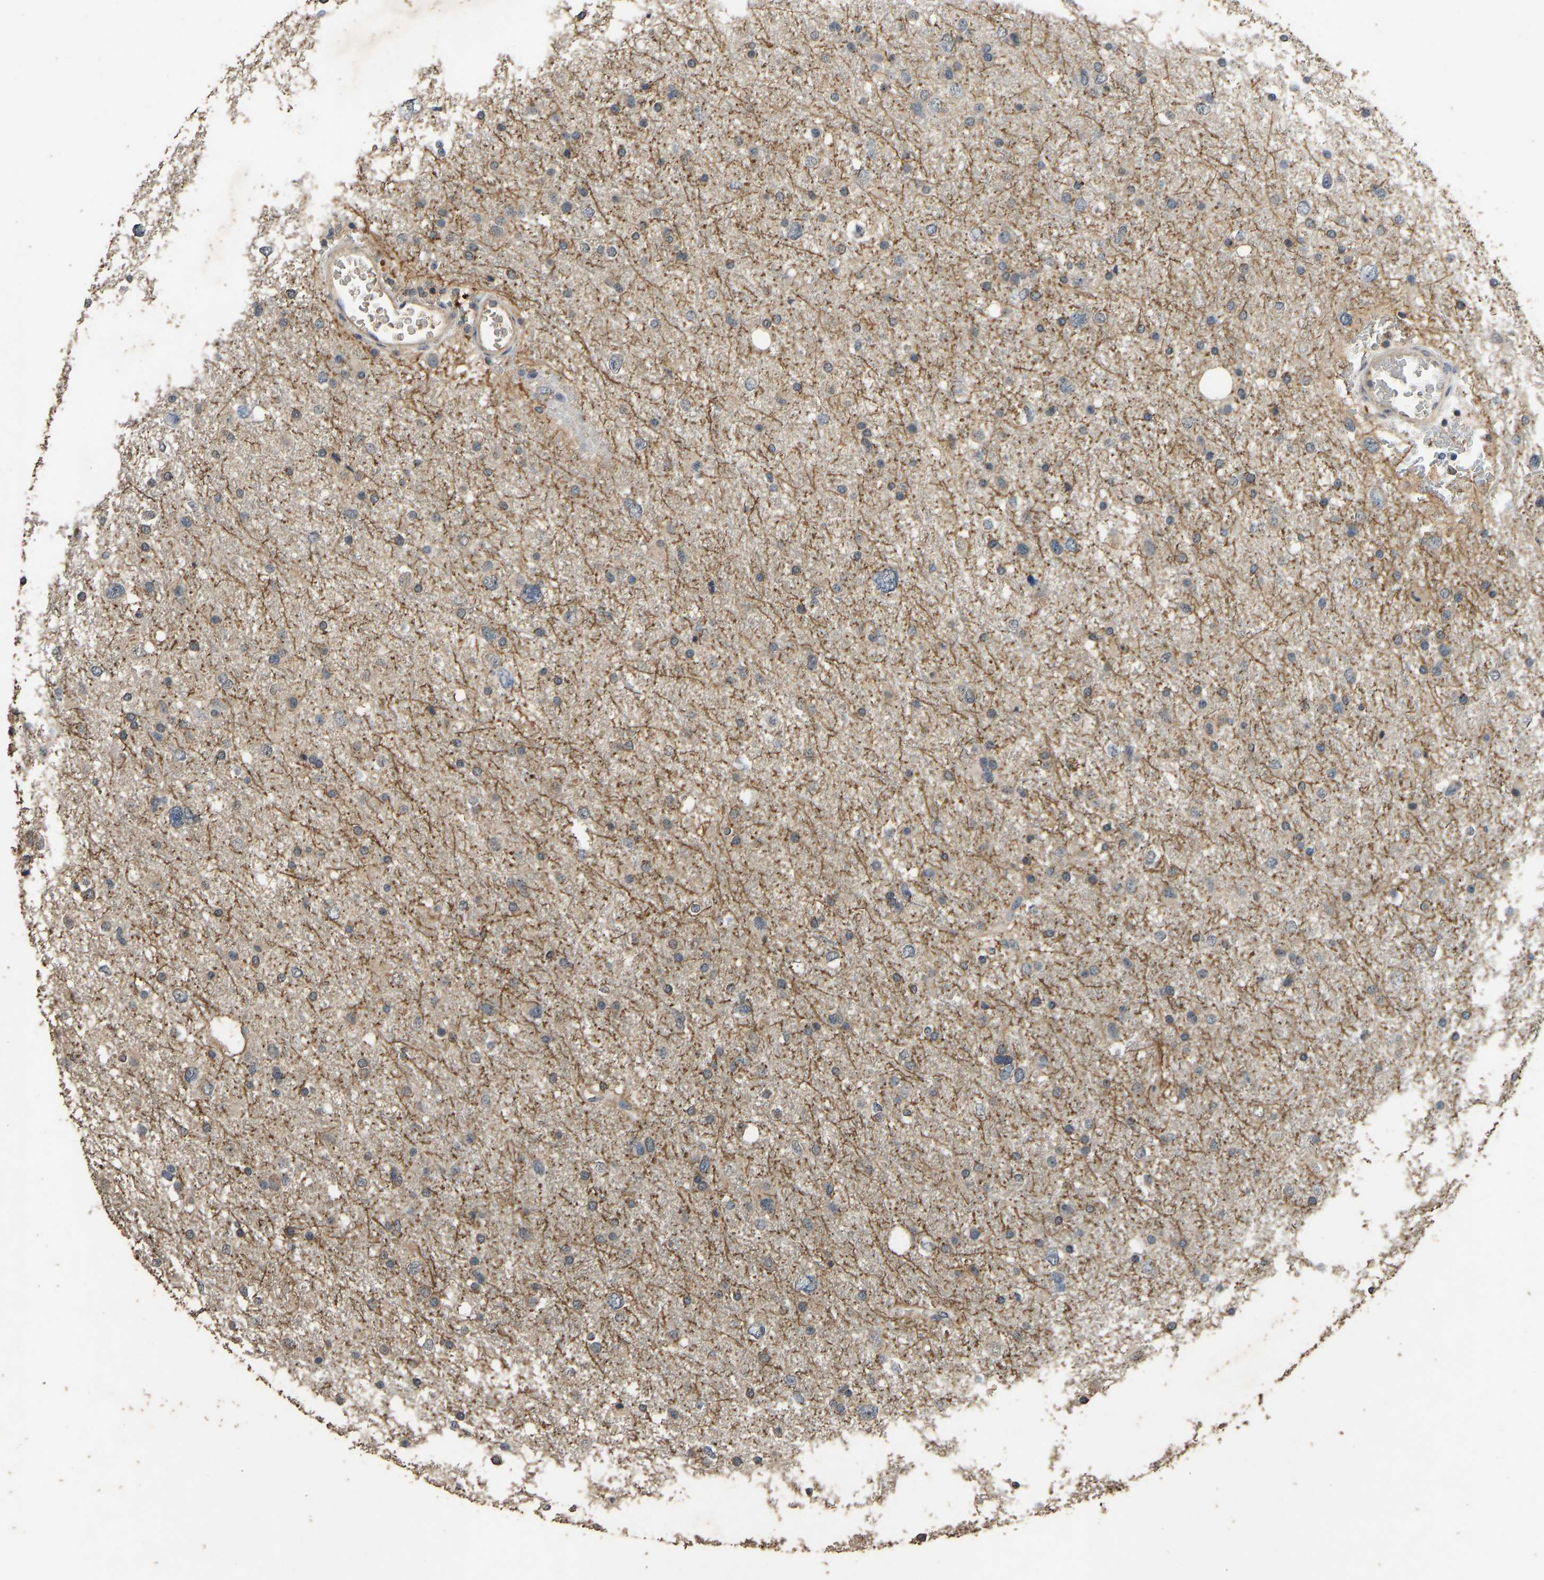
{"staining": {"intensity": "negative", "quantity": "none", "location": "none"}, "tissue": "glioma", "cell_type": "Tumor cells", "image_type": "cancer", "snomed": [{"axis": "morphology", "description": "Glioma, malignant, Low grade"}, {"axis": "topography", "description": "Brain"}], "caption": "Immunohistochemistry (IHC) image of malignant glioma (low-grade) stained for a protein (brown), which demonstrates no expression in tumor cells.", "gene": "CIDEC", "patient": {"sex": "female", "age": 37}}